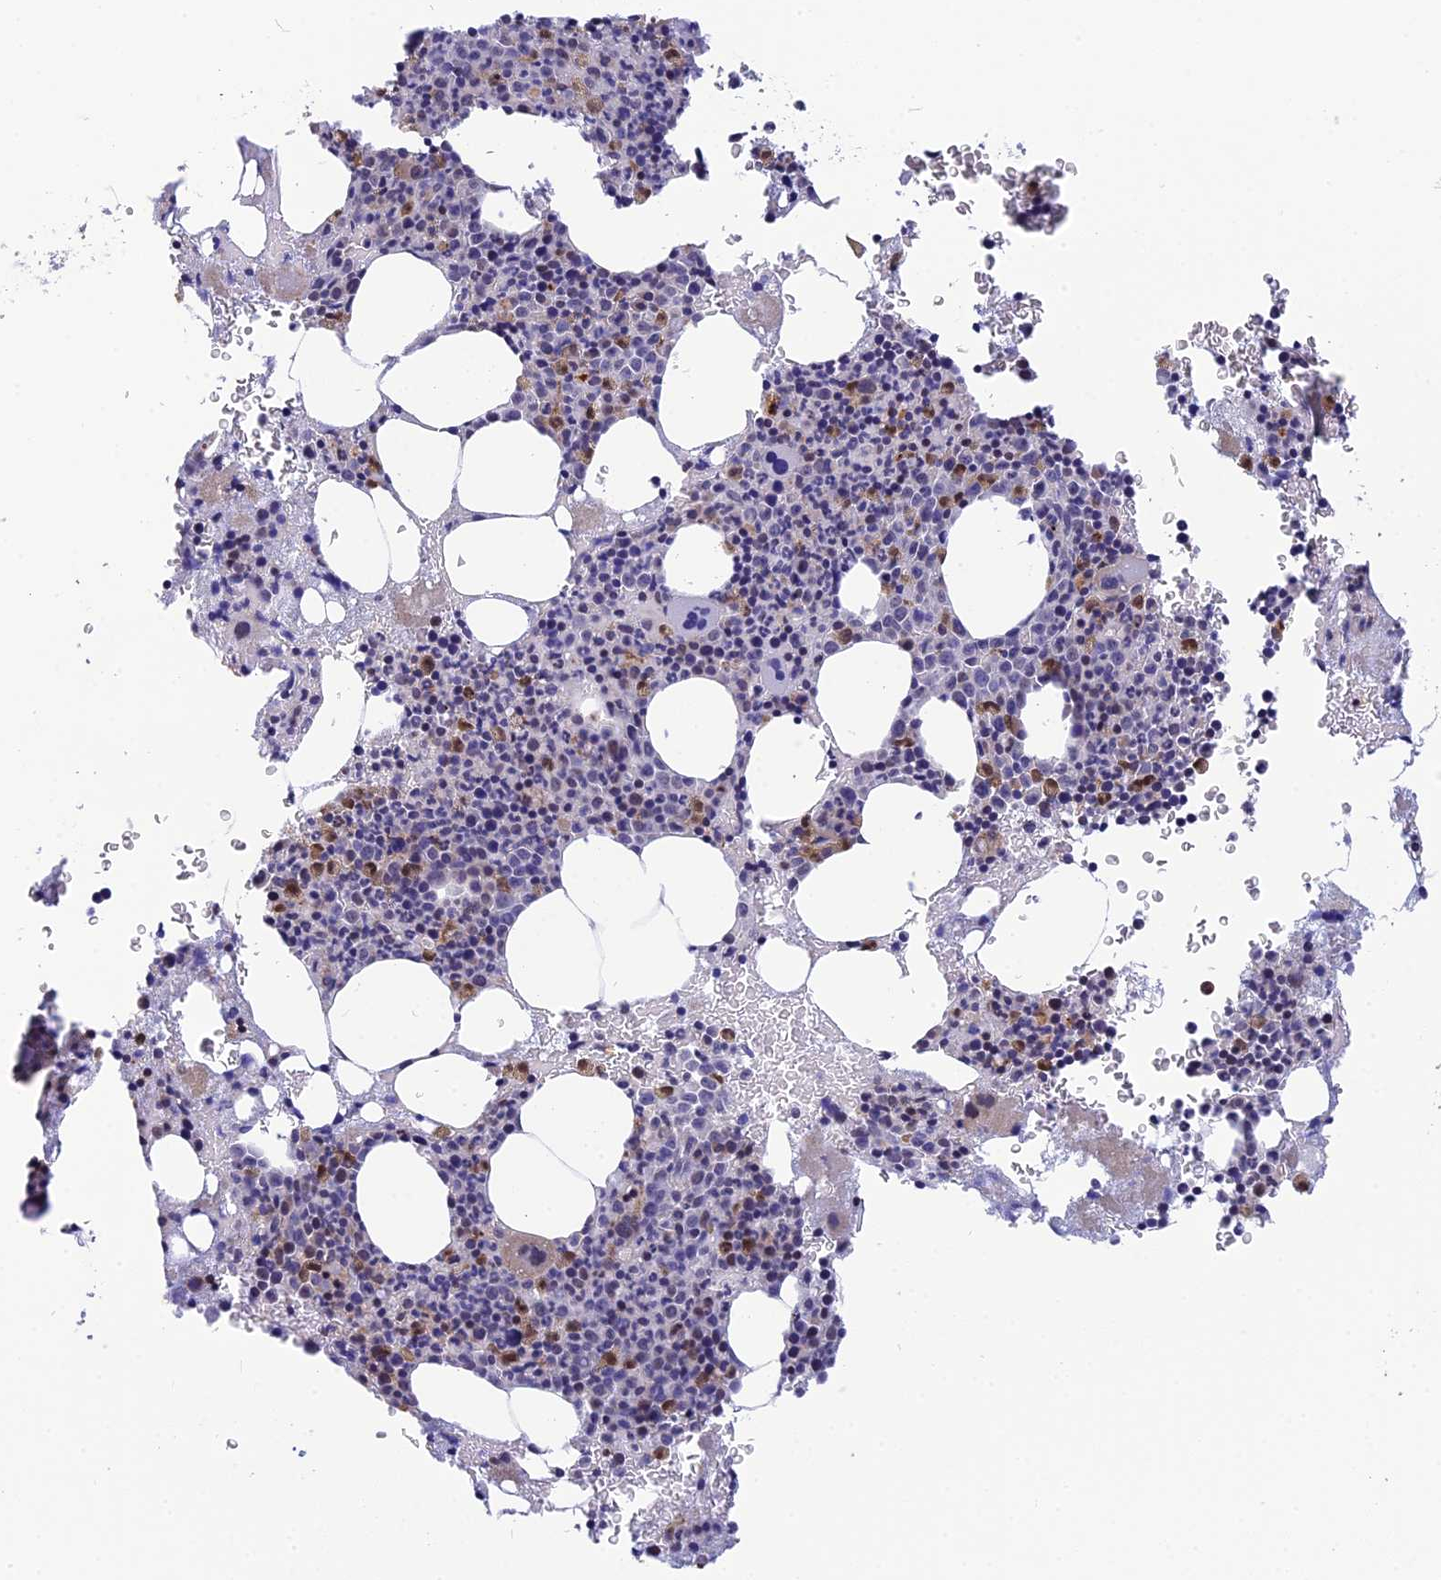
{"staining": {"intensity": "moderate", "quantity": "<25%", "location": "nuclear"}, "tissue": "bone marrow", "cell_type": "Hematopoietic cells", "image_type": "normal", "snomed": [{"axis": "morphology", "description": "Normal tissue, NOS"}, {"axis": "topography", "description": "Bone marrow"}], "caption": "IHC of benign human bone marrow demonstrates low levels of moderate nuclear positivity in about <25% of hematopoietic cells.", "gene": "KCTD14", "patient": {"sex": "female", "age": 41}}